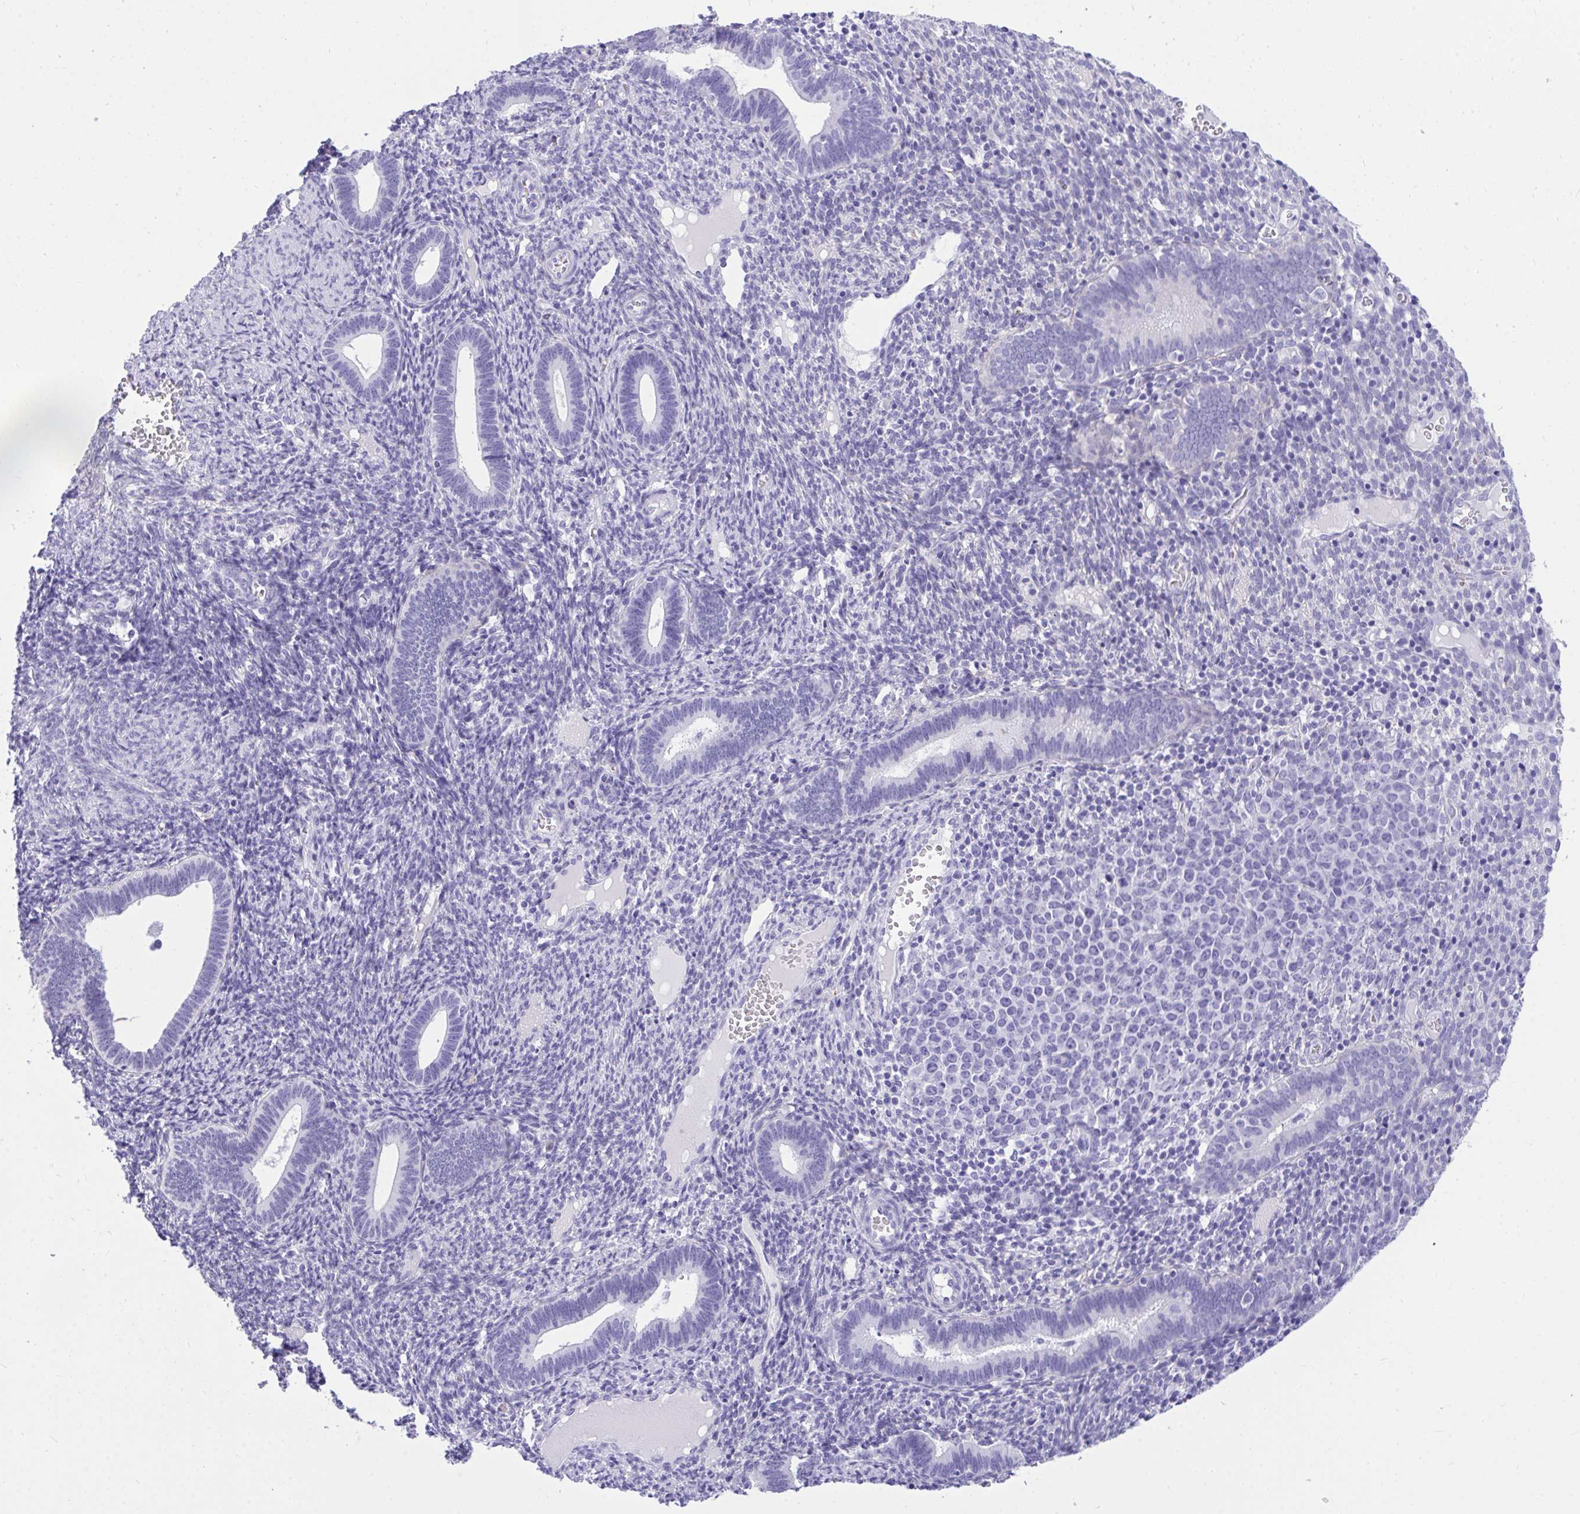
{"staining": {"intensity": "negative", "quantity": "none", "location": "none"}, "tissue": "endometrium", "cell_type": "Cells in endometrial stroma", "image_type": "normal", "snomed": [{"axis": "morphology", "description": "Normal tissue, NOS"}, {"axis": "topography", "description": "Endometrium"}], "caption": "IHC of normal human endometrium demonstrates no positivity in cells in endometrial stroma.", "gene": "TLN2", "patient": {"sex": "female", "age": 41}}